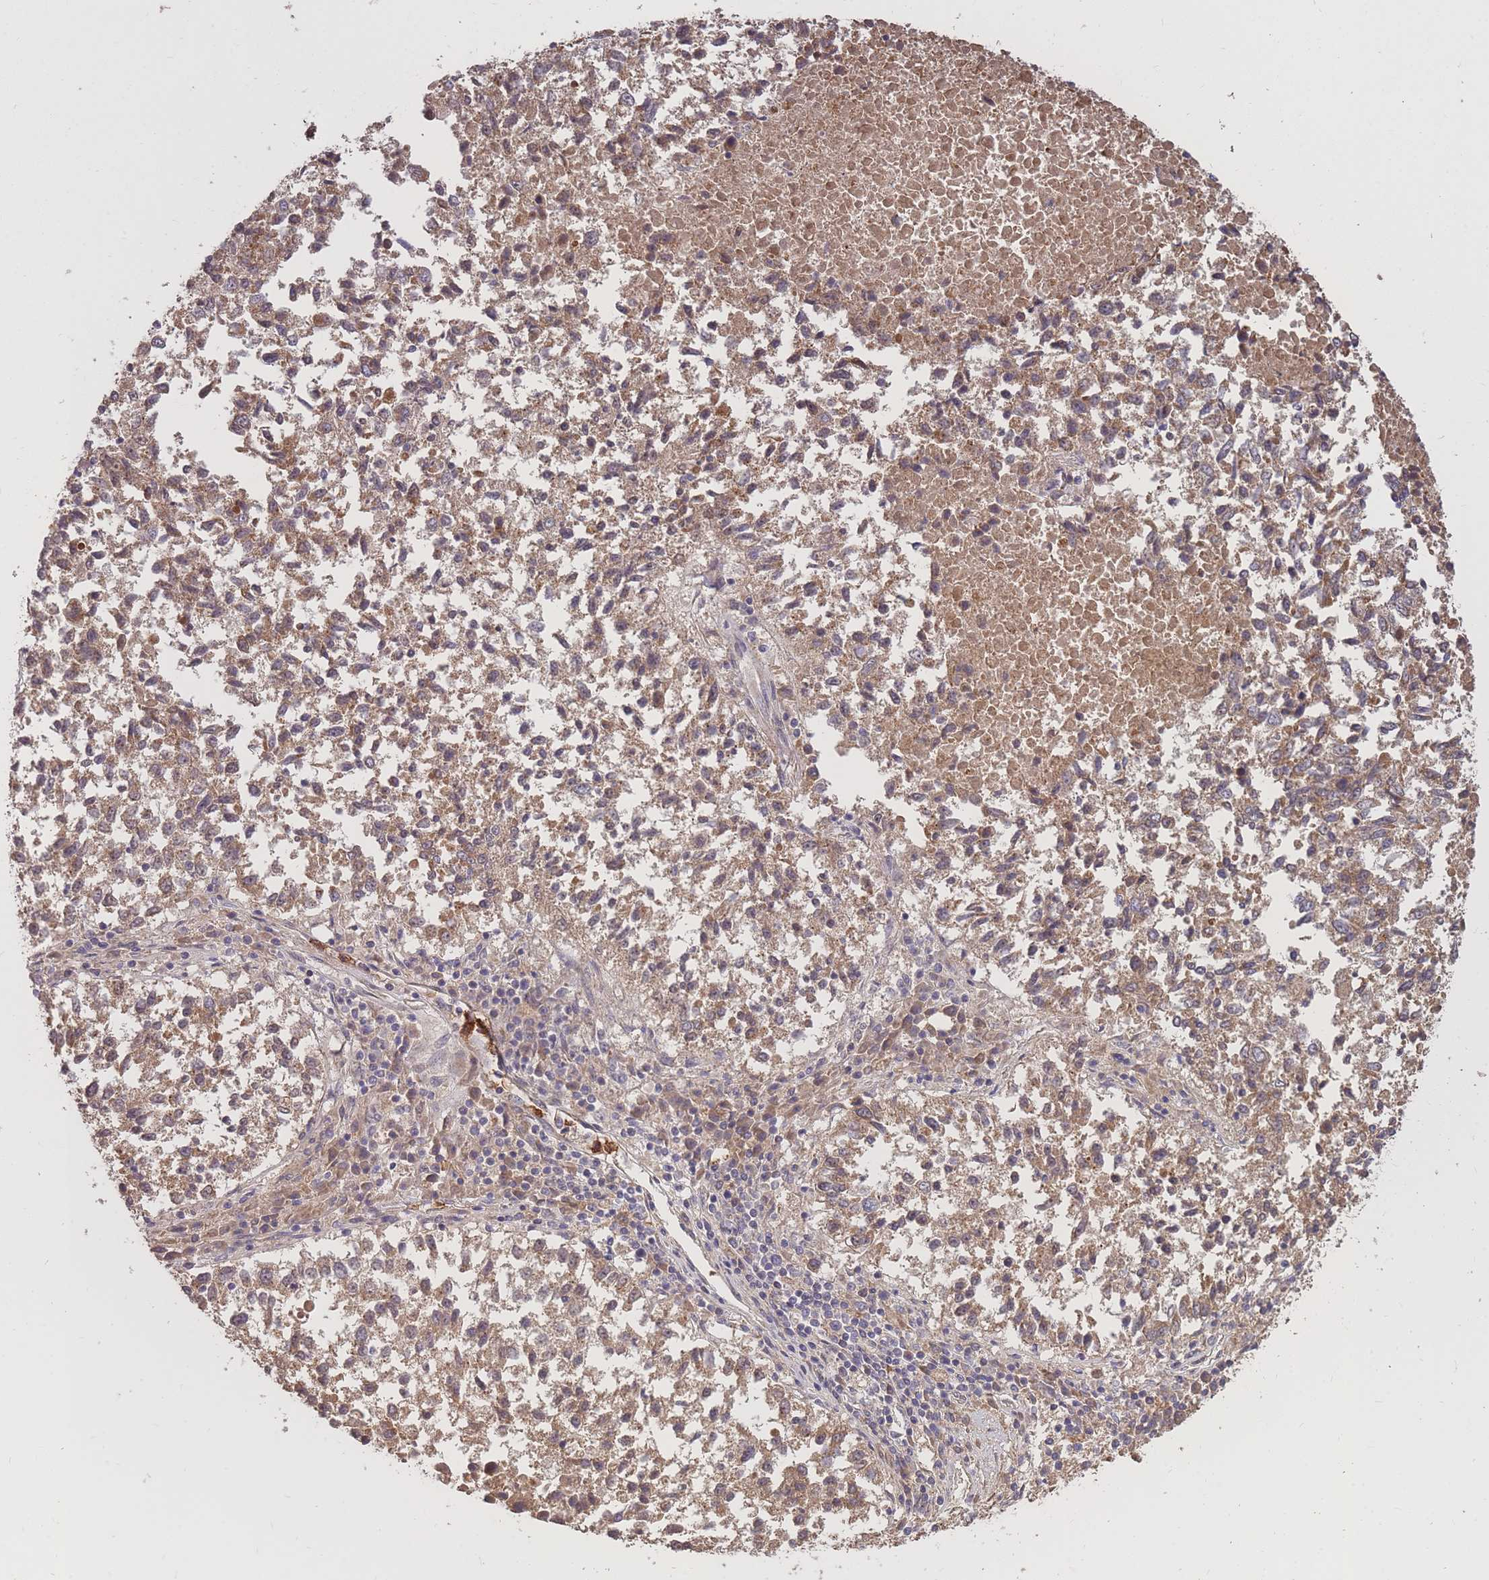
{"staining": {"intensity": "moderate", "quantity": ">75%", "location": "cytoplasmic/membranous"}, "tissue": "lung cancer", "cell_type": "Tumor cells", "image_type": "cancer", "snomed": [{"axis": "morphology", "description": "Squamous cell carcinoma, NOS"}, {"axis": "topography", "description": "Lung"}], "caption": "DAB (3,3'-diaminobenzidine) immunohistochemical staining of squamous cell carcinoma (lung) shows moderate cytoplasmic/membranous protein staining in approximately >75% of tumor cells. The protein is shown in brown color, while the nuclei are stained blue.", "gene": "IGF2BP2", "patient": {"sex": "male", "age": 73}}